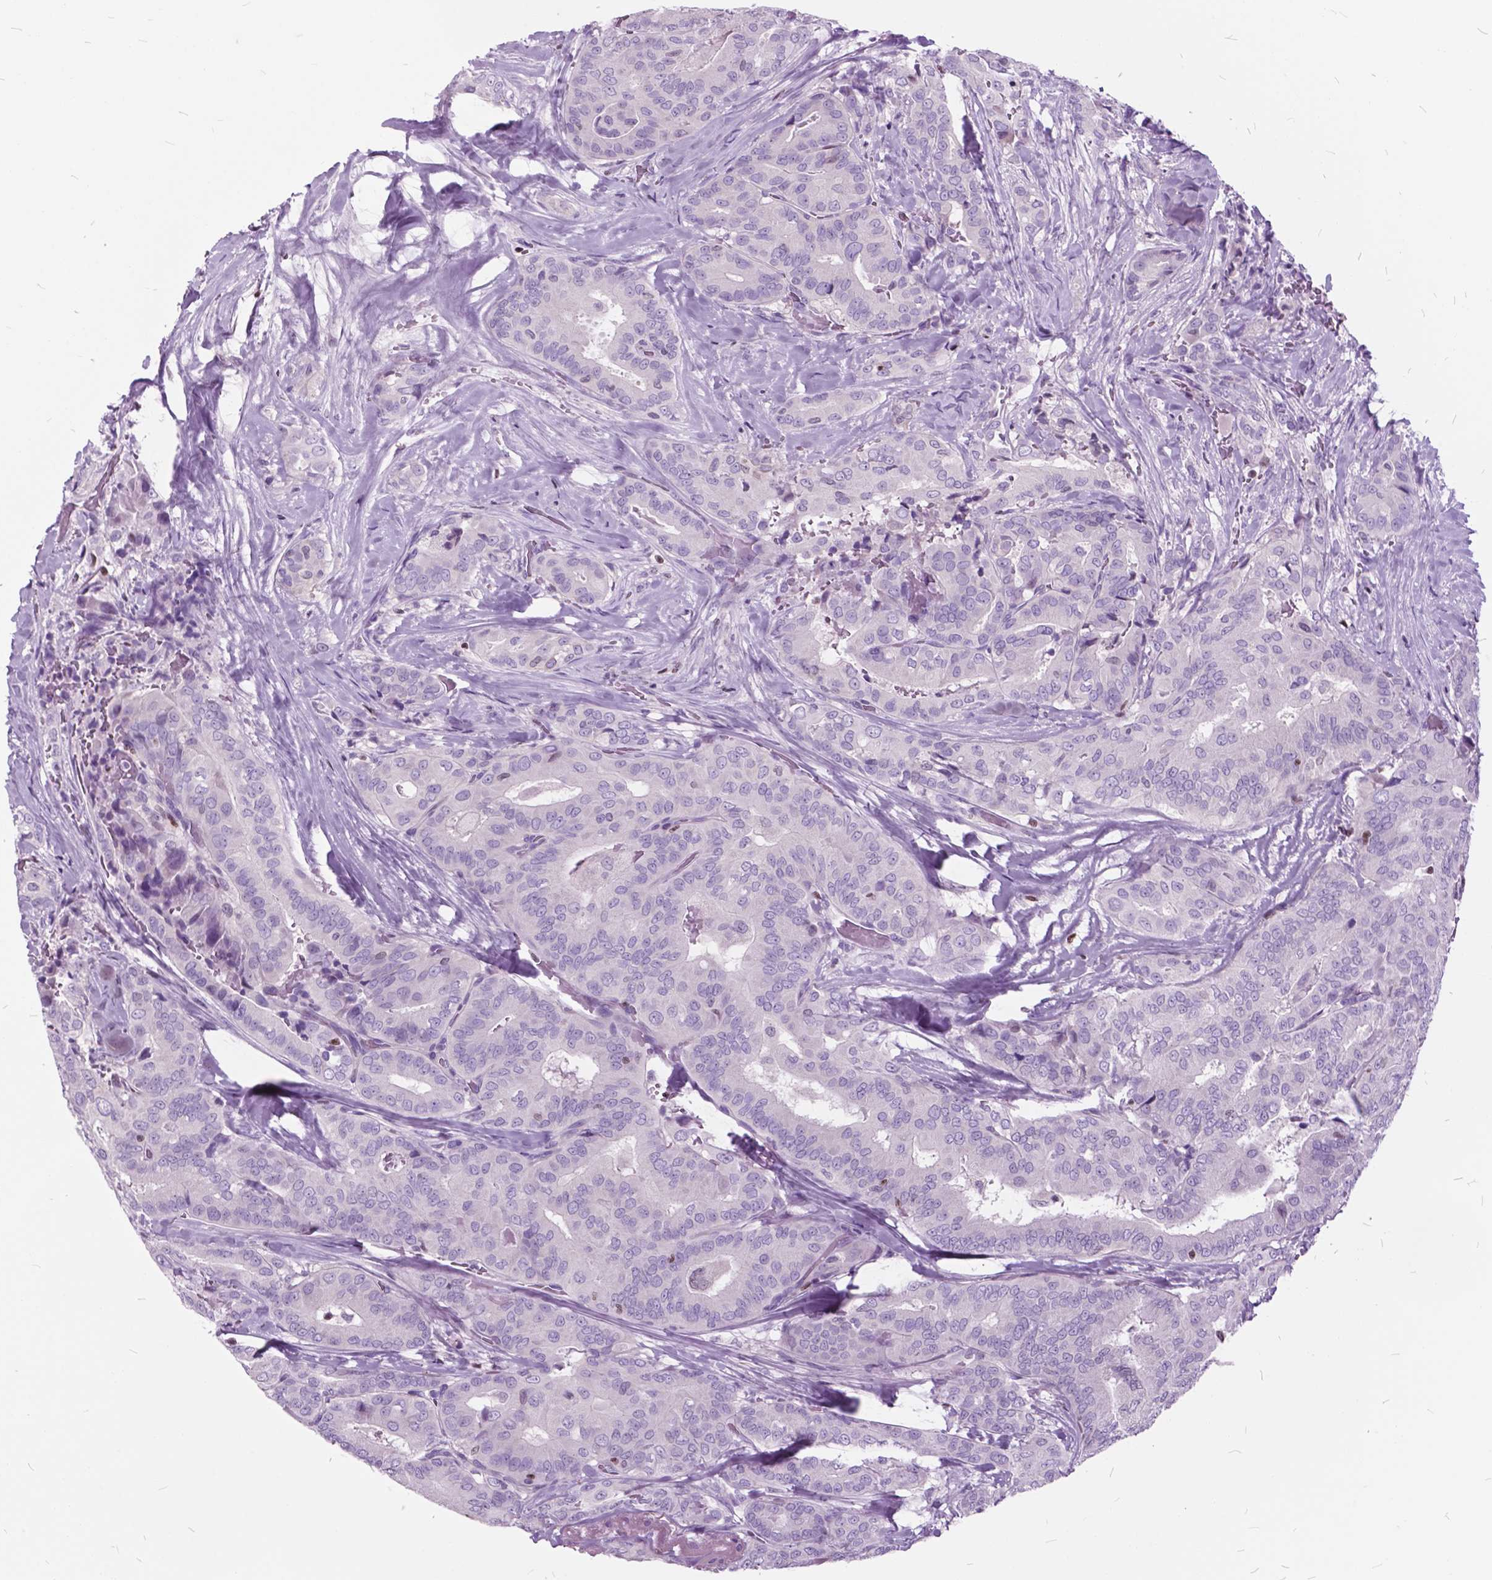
{"staining": {"intensity": "negative", "quantity": "none", "location": "none"}, "tissue": "thyroid cancer", "cell_type": "Tumor cells", "image_type": "cancer", "snomed": [{"axis": "morphology", "description": "Papillary adenocarcinoma, NOS"}, {"axis": "topography", "description": "Thyroid gland"}], "caption": "An immunohistochemistry (IHC) image of papillary adenocarcinoma (thyroid) is shown. There is no staining in tumor cells of papillary adenocarcinoma (thyroid).", "gene": "SP140", "patient": {"sex": "male", "age": 61}}